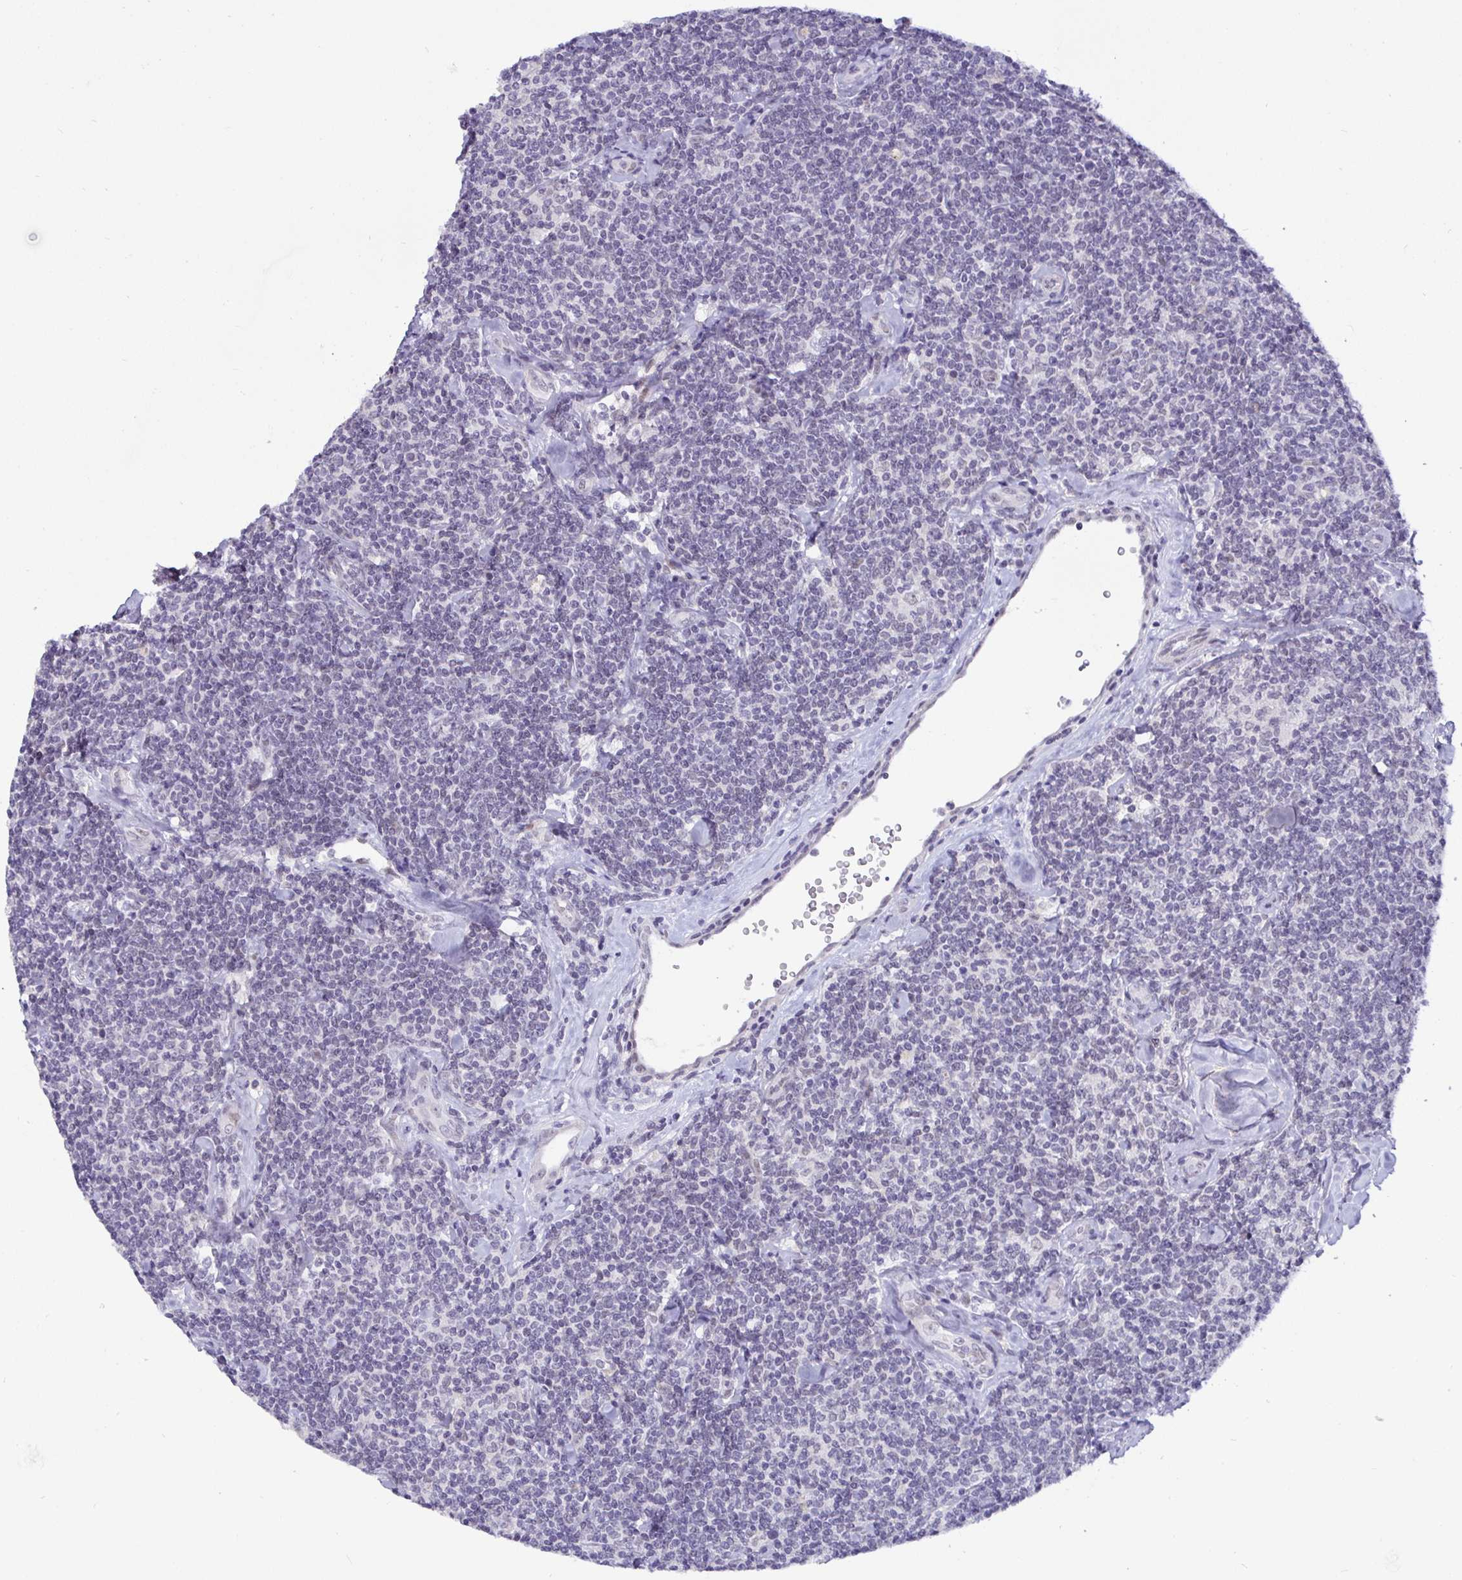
{"staining": {"intensity": "negative", "quantity": "none", "location": "none"}, "tissue": "lymphoma", "cell_type": "Tumor cells", "image_type": "cancer", "snomed": [{"axis": "morphology", "description": "Malignant lymphoma, non-Hodgkin's type, Low grade"}, {"axis": "topography", "description": "Lymph node"}], "caption": "Immunohistochemistry image of neoplastic tissue: lymphoma stained with DAB reveals no significant protein staining in tumor cells.", "gene": "NUP188", "patient": {"sex": "female", "age": 56}}